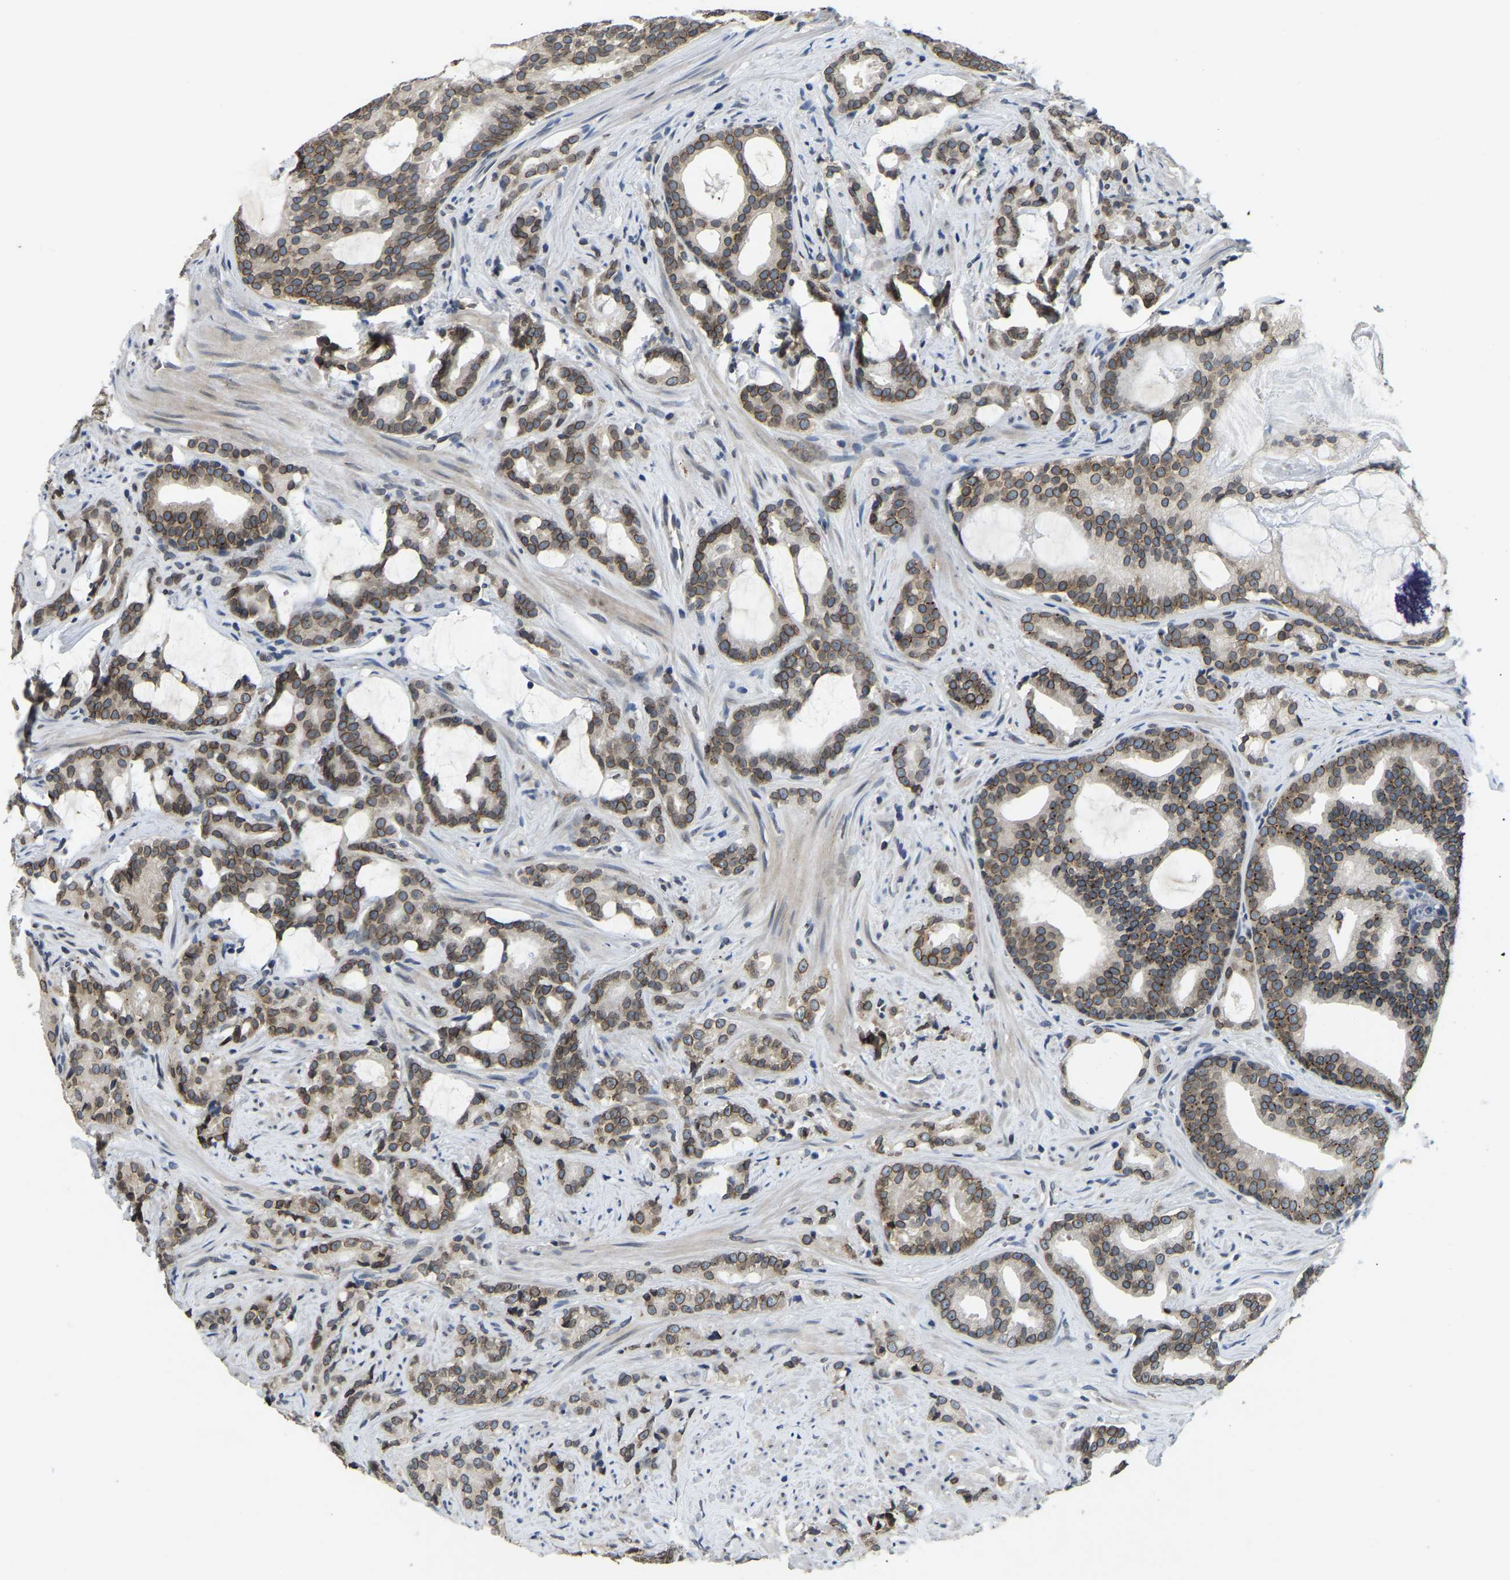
{"staining": {"intensity": "moderate", "quantity": ">75%", "location": "cytoplasmic/membranous,nuclear"}, "tissue": "prostate cancer", "cell_type": "Tumor cells", "image_type": "cancer", "snomed": [{"axis": "morphology", "description": "Adenocarcinoma, Low grade"}, {"axis": "topography", "description": "Prostate"}], "caption": "IHC staining of prostate cancer (low-grade adenocarcinoma), which exhibits medium levels of moderate cytoplasmic/membranous and nuclear expression in approximately >75% of tumor cells indicating moderate cytoplasmic/membranous and nuclear protein expression. The staining was performed using DAB (3,3'-diaminobenzidine) (brown) for protein detection and nuclei were counterstained in hematoxylin (blue).", "gene": "RANBP2", "patient": {"sex": "male", "age": 58}}